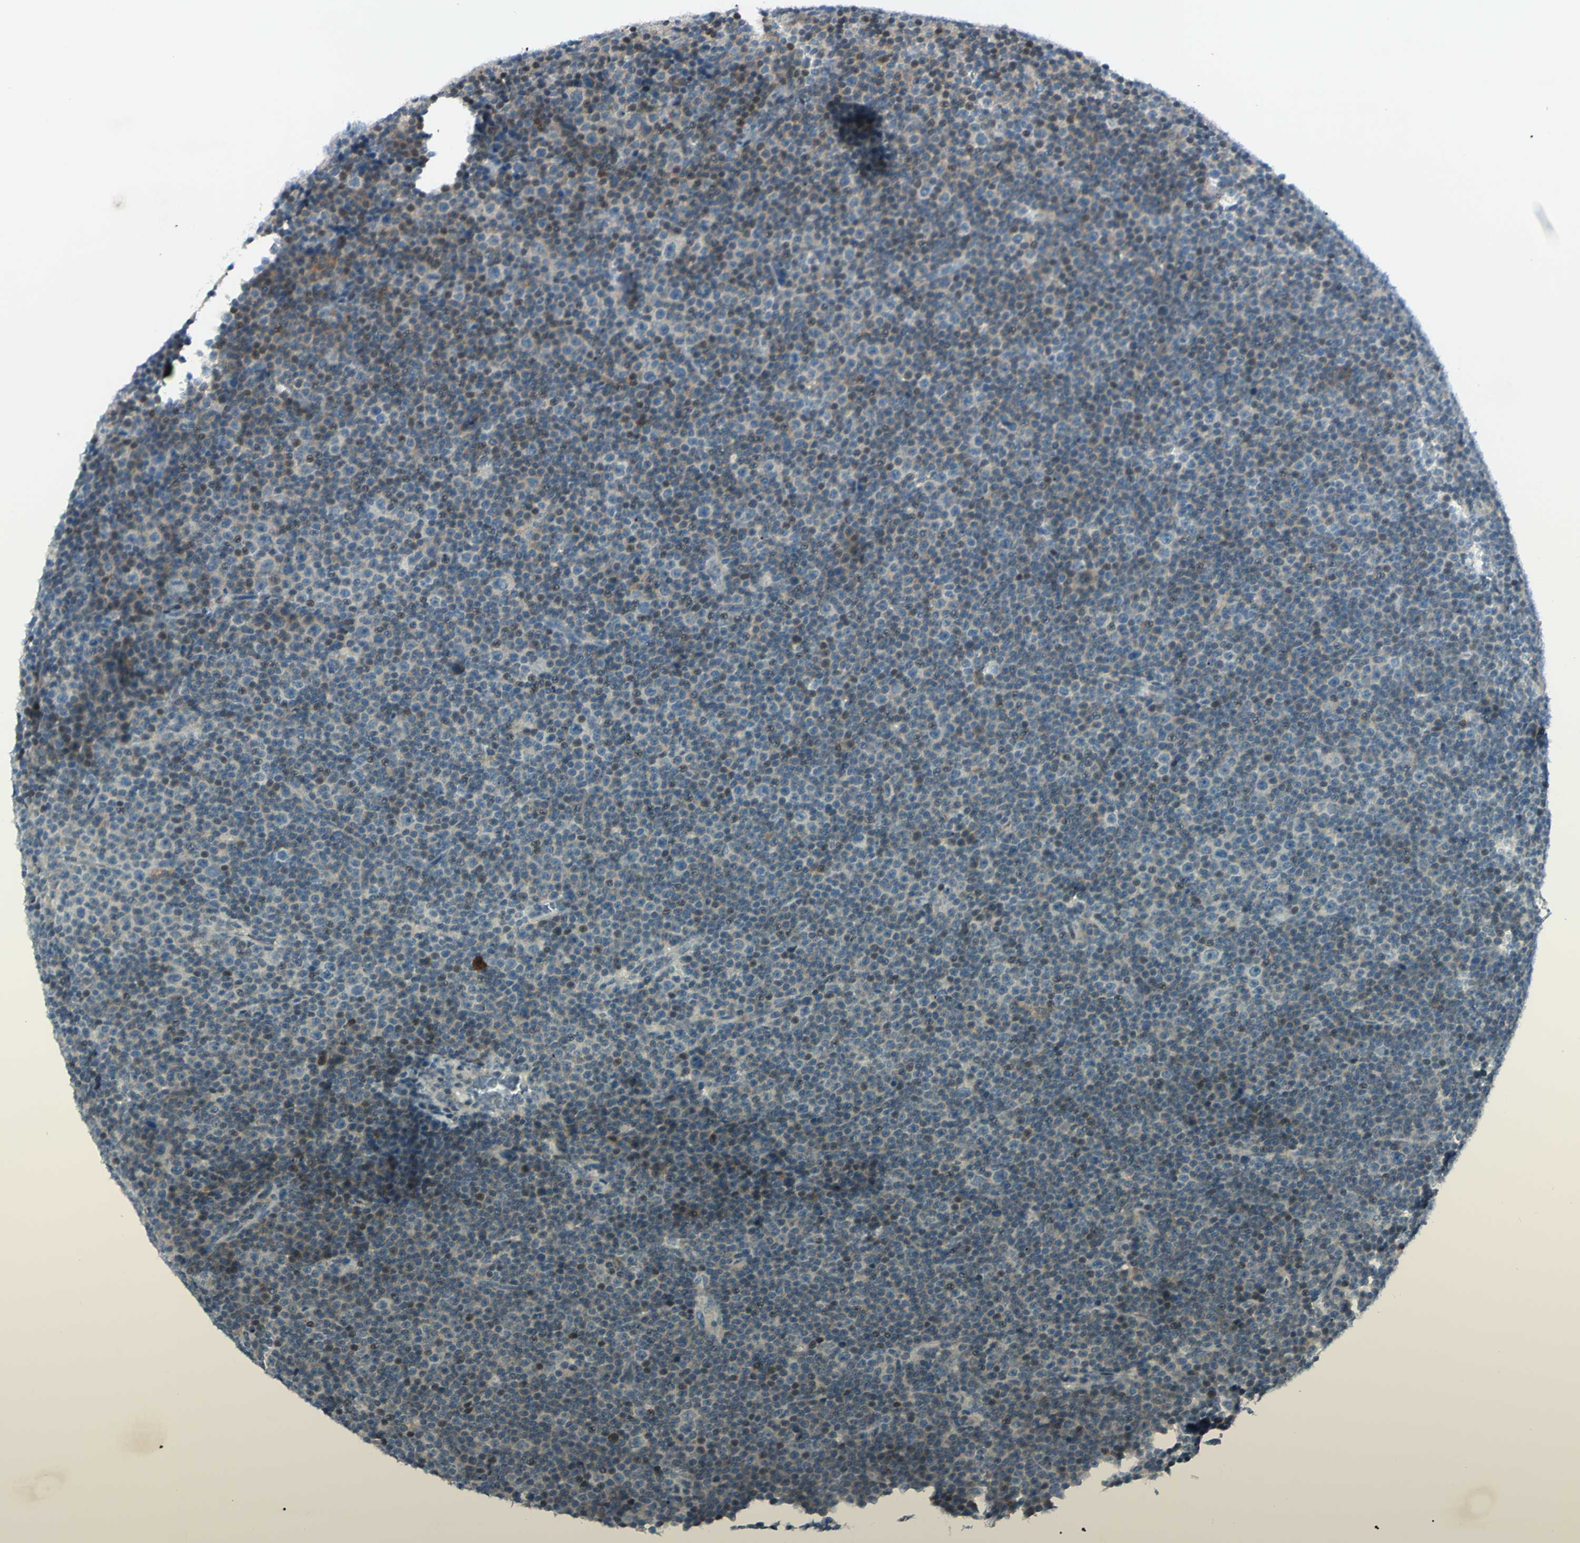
{"staining": {"intensity": "weak", "quantity": "25%-75%", "location": "cytoplasmic/membranous"}, "tissue": "lymphoma", "cell_type": "Tumor cells", "image_type": "cancer", "snomed": [{"axis": "morphology", "description": "Malignant lymphoma, non-Hodgkin's type, Low grade"}, {"axis": "topography", "description": "Lymph node"}], "caption": "IHC image of human malignant lymphoma, non-Hodgkin's type (low-grade) stained for a protein (brown), which exhibits low levels of weak cytoplasmic/membranous positivity in approximately 25%-75% of tumor cells.", "gene": "C1orf159", "patient": {"sex": "female", "age": 67}}